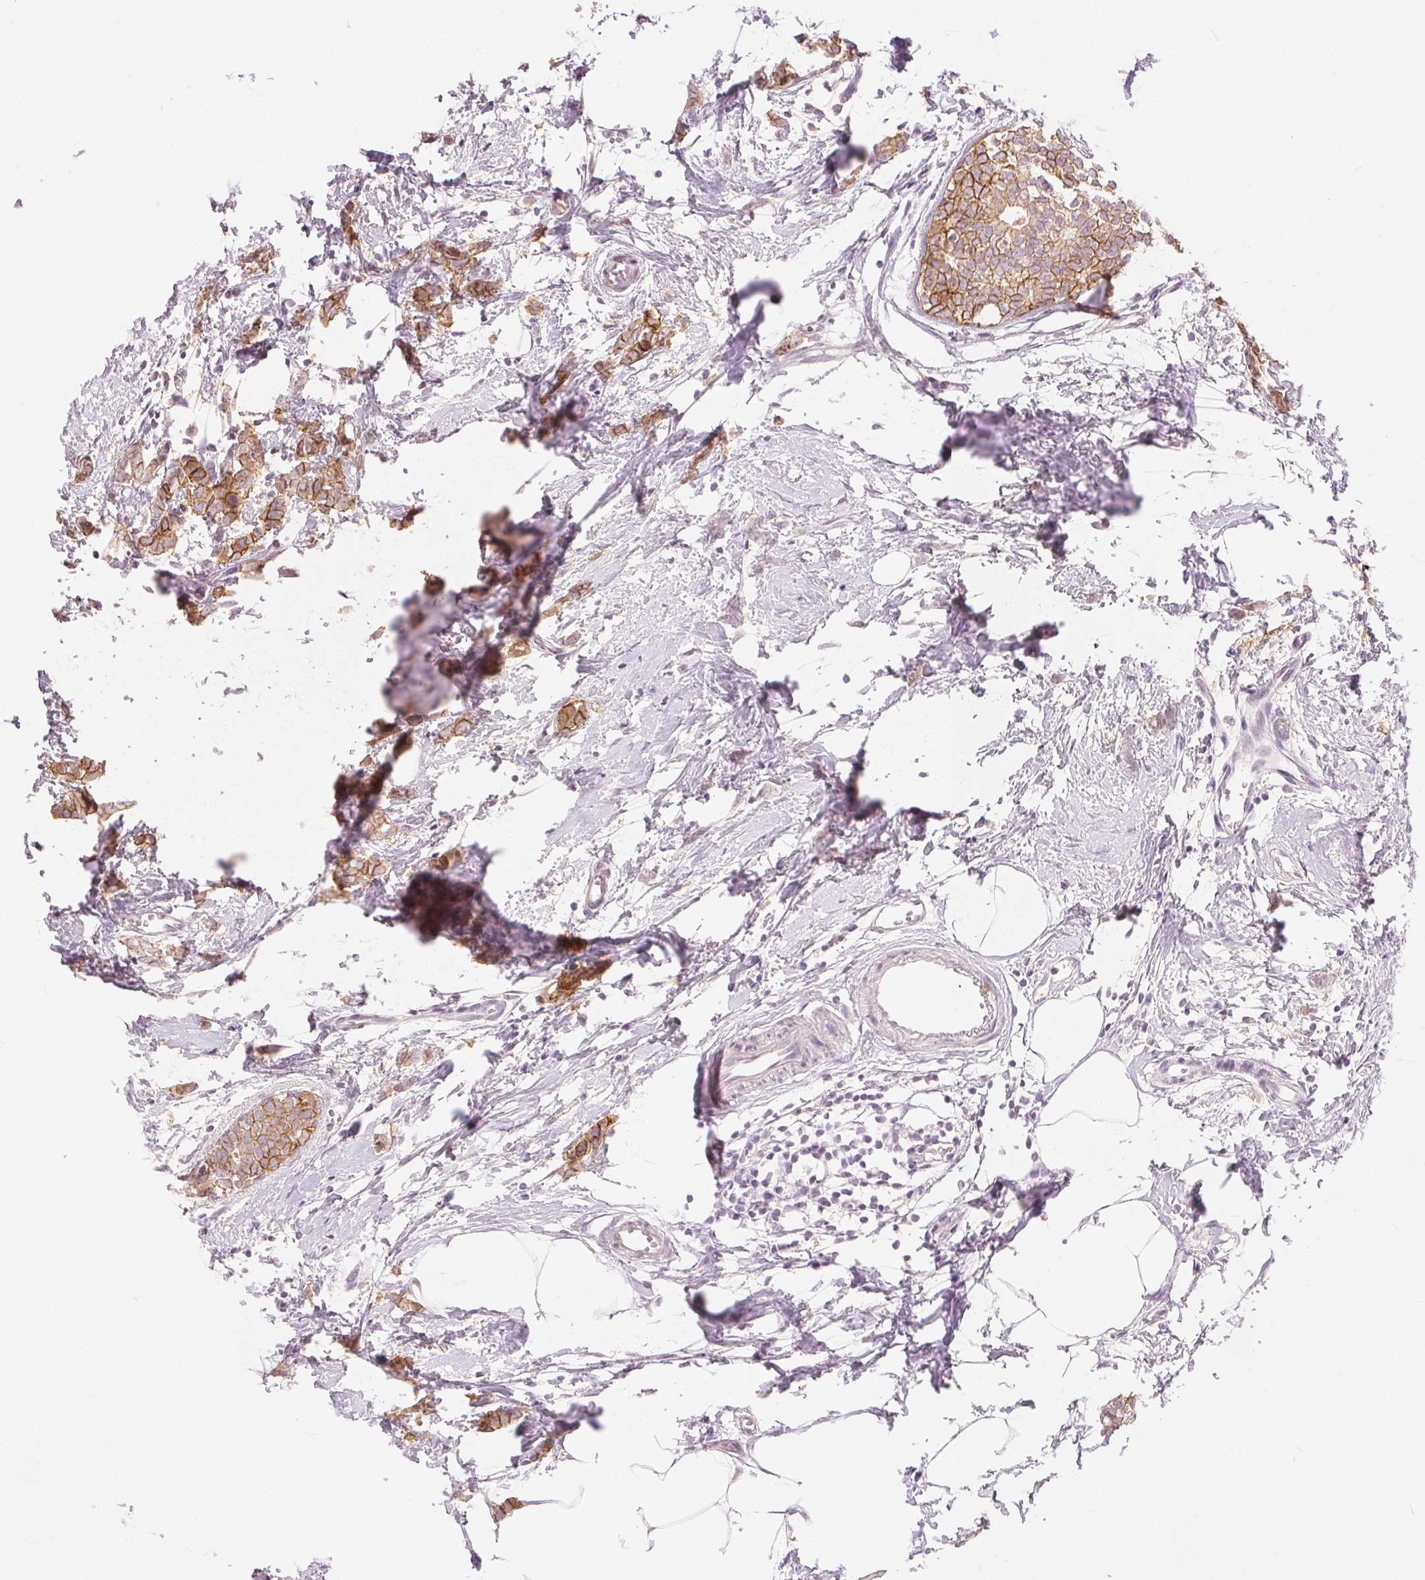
{"staining": {"intensity": "moderate", "quantity": "25%-75%", "location": "cytoplasmic/membranous"}, "tissue": "breast cancer", "cell_type": "Tumor cells", "image_type": "cancer", "snomed": [{"axis": "morphology", "description": "Duct carcinoma"}, {"axis": "topography", "description": "Breast"}], "caption": "Tumor cells exhibit medium levels of moderate cytoplasmic/membranous positivity in approximately 25%-75% of cells in human intraductal carcinoma (breast).", "gene": "CA12", "patient": {"sex": "female", "age": 40}}